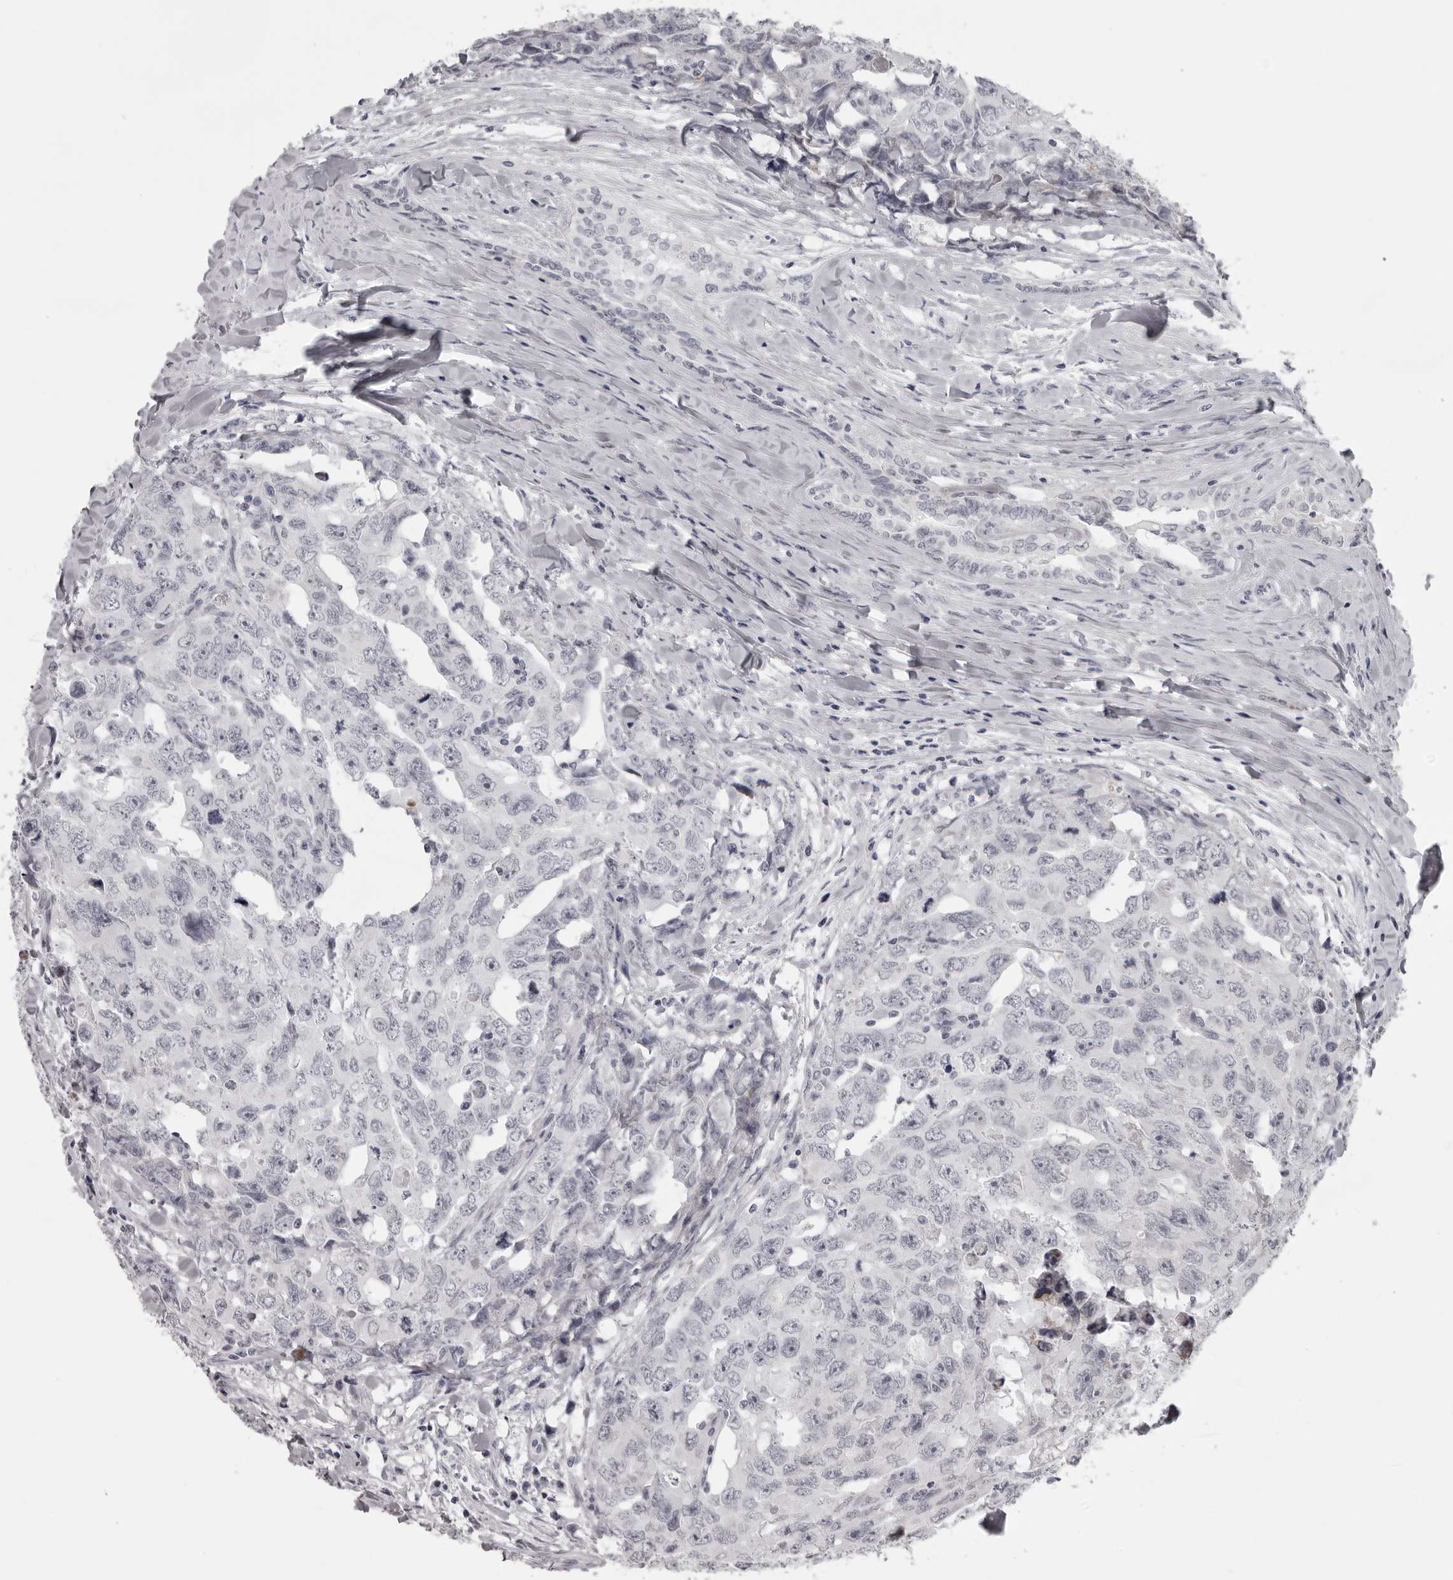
{"staining": {"intensity": "negative", "quantity": "none", "location": "none"}, "tissue": "testis cancer", "cell_type": "Tumor cells", "image_type": "cancer", "snomed": [{"axis": "morphology", "description": "Carcinoma, Embryonal, NOS"}, {"axis": "topography", "description": "Testis"}], "caption": "Testis cancer was stained to show a protein in brown. There is no significant positivity in tumor cells. The staining was performed using DAB (3,3'-diaminobenzidine) to visualize the protein expression in brown, while the nuclei were stained in blue with hematoxylin (Magnification: 20x).", "gene": "NUDT18", "patient": {"sex": "male", "age": 28}}